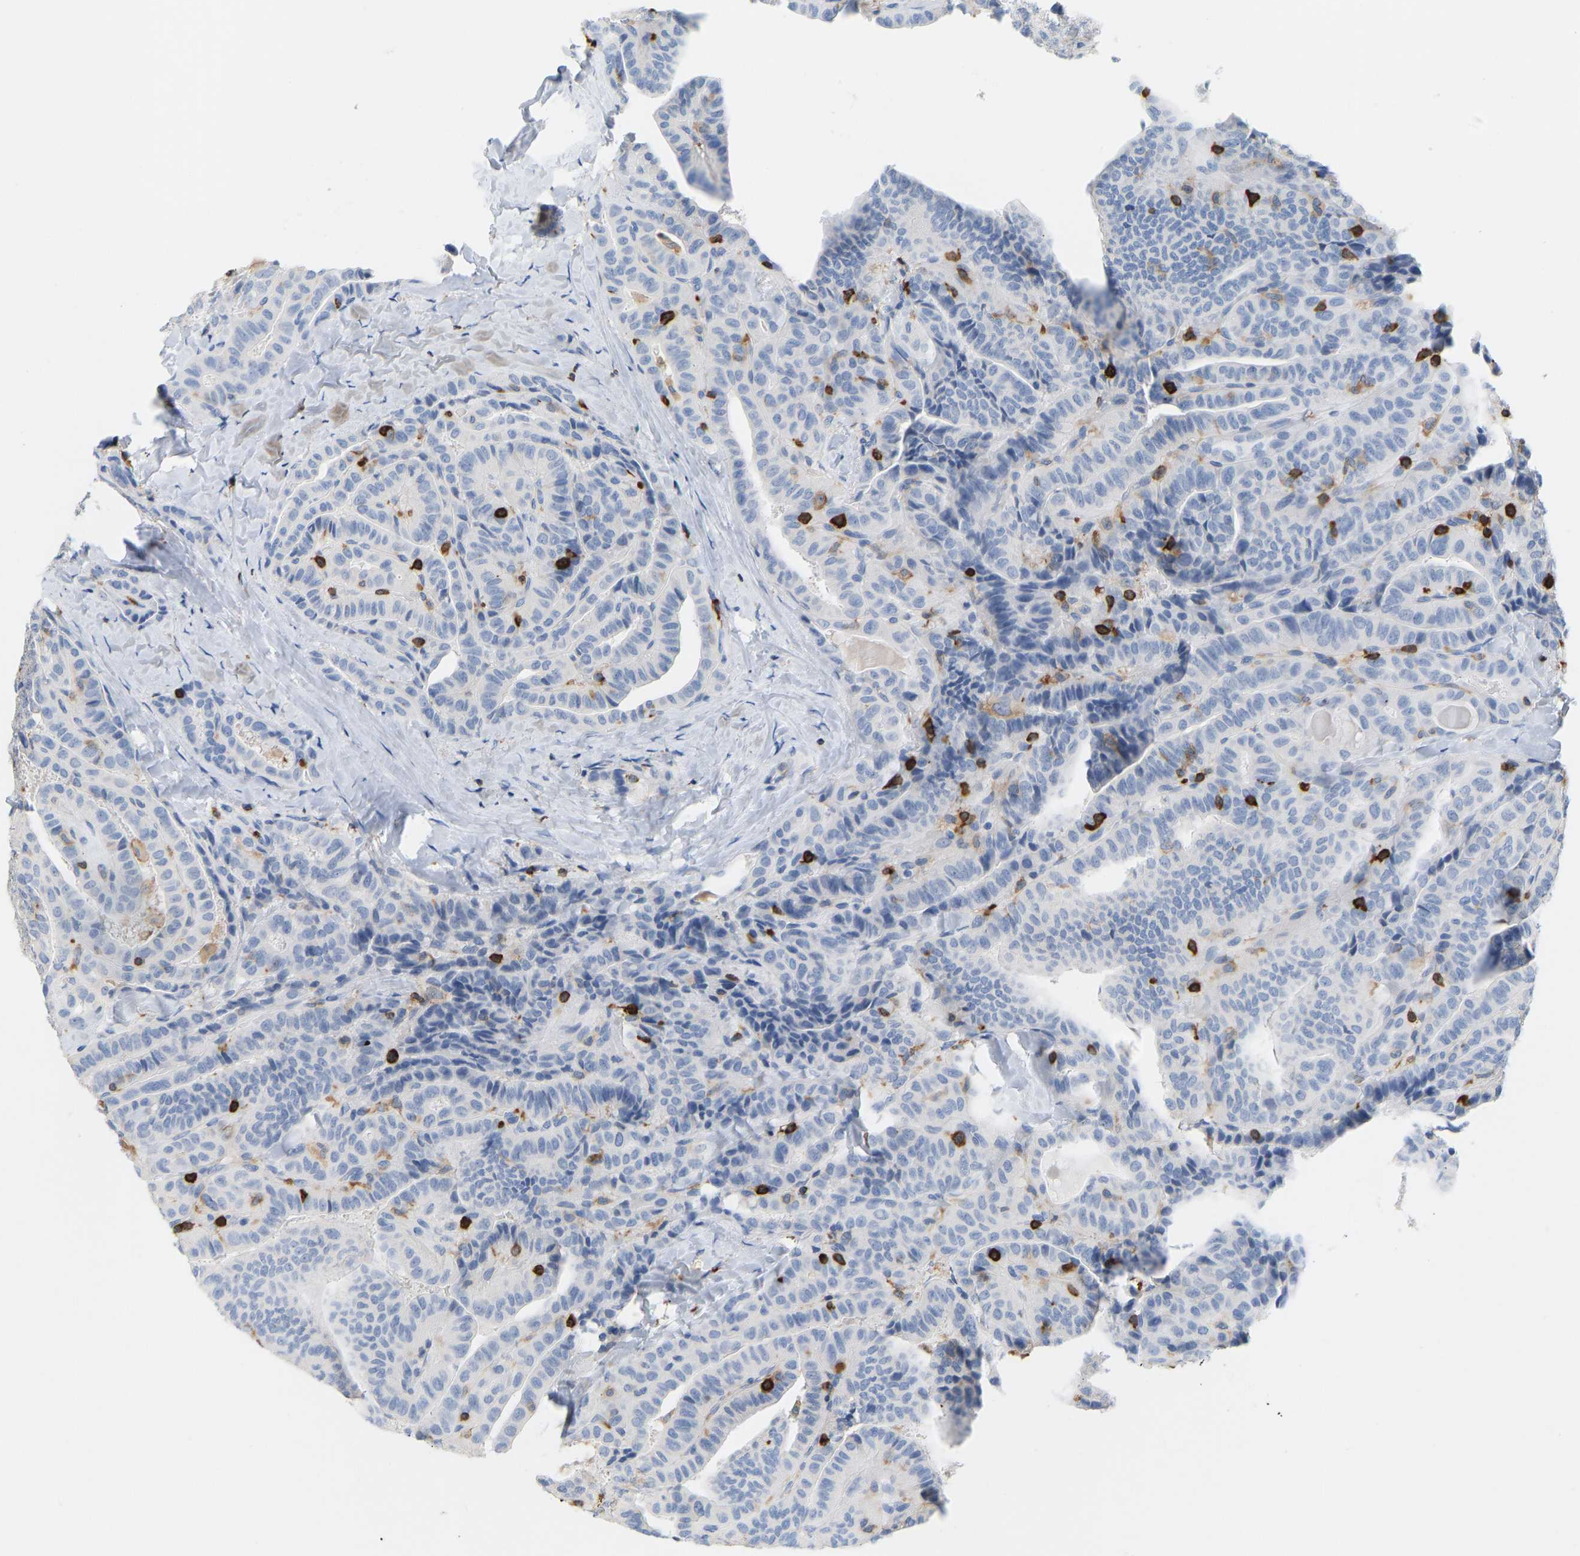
{"staining": {"intensity": "negative", "quantity": "none", "location": "none"}, "tissue": "thyroid cancer", "cell_type": "Tumor cells", "image_type": "cancer", "snomed": [{"axis": "morphology", "description": "Papillary adenocarcinoma, NOS"}, {"axis": "topography", "description": "Thyroid gland"}], "caption": "Image shows no protein expression in tumor cells of thyroid cancer (papillary adenocarcinoma) tissue.", "gene": "EVL", "patient": {"sex": "male", "age": 77}}